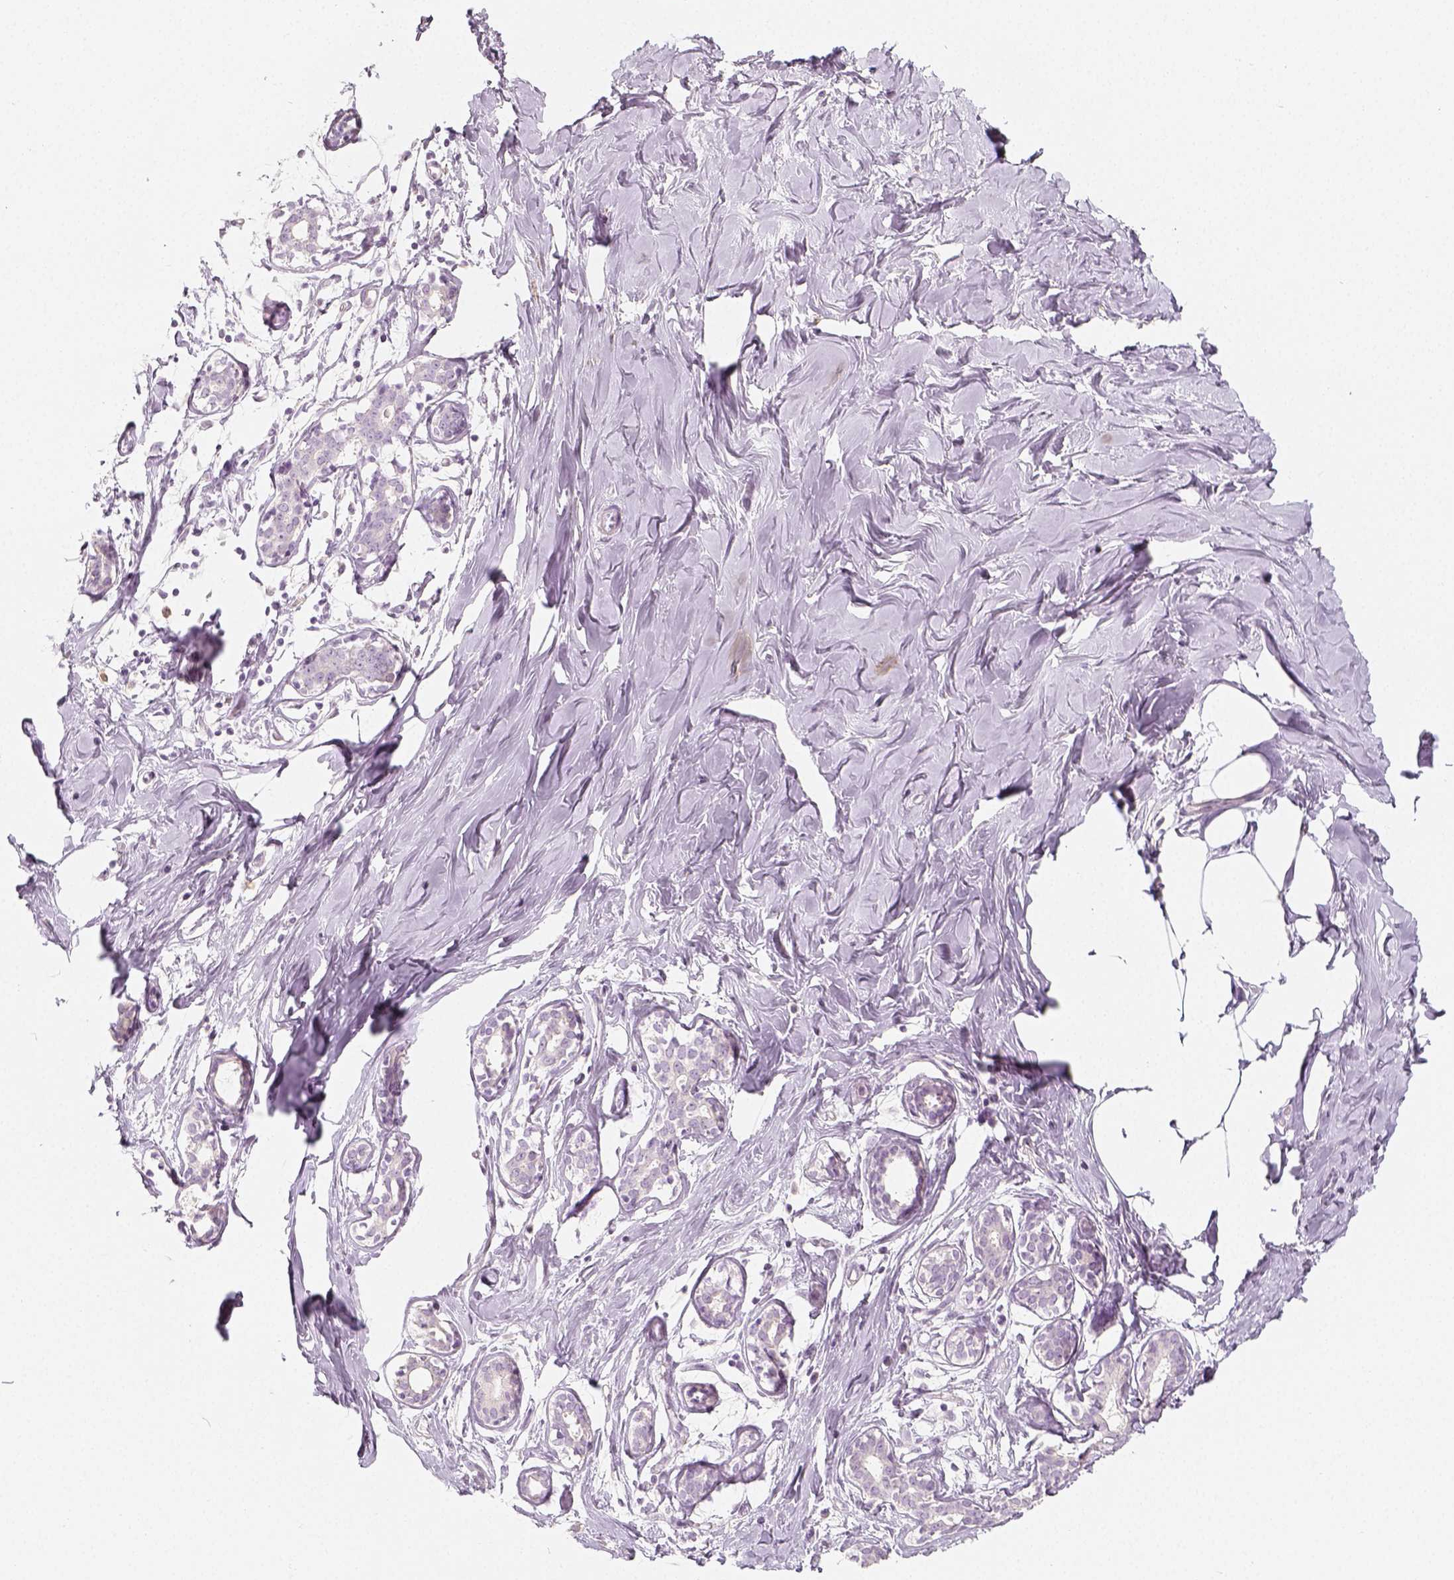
{"staining": {"intensity": "negative", "quantity": "none", "location": "none"}, "tissue": "breast", "cell_type": "Adipocytes", "image_type": "normal", "snomed": [{"axis": "morphology", "description": "Normal tissue, NOS"}, {"axis": "topography", "description": "Breast"}], "caption": "High power microscopy micrograph of an immunohistochemistry micrograph of normal breast, revealing no significant positivity in adipocytes.", "gene": "NECAB2", "patient": {"sex": "female", "age": 27}}